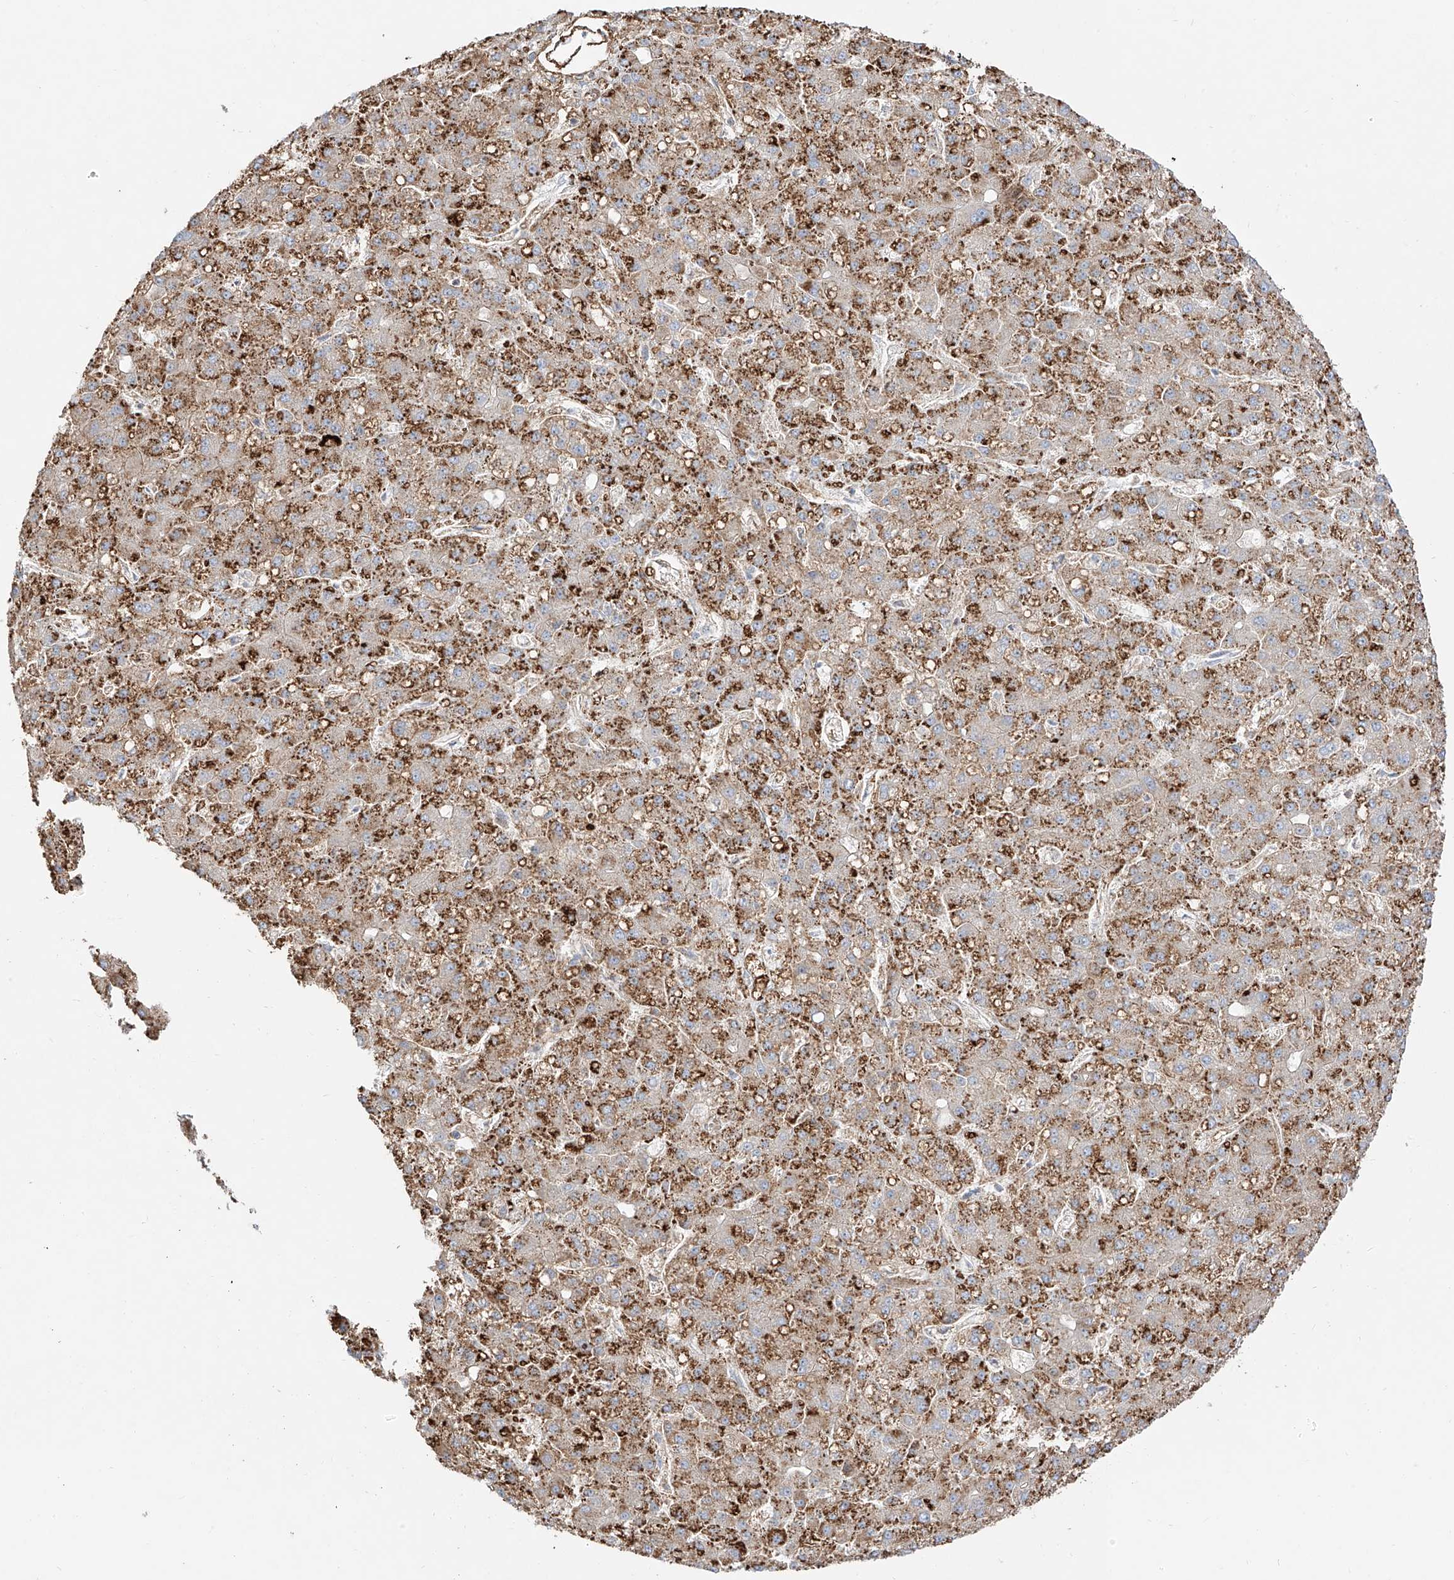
{"staining": {"intensity": "moderate", "quantity": ">75%", "location": "cytoplasmic/membranous"}, "tissue": "liver cancer", "cell_type": "Tumor cells", "image_type": "cancer", "snomed": [{"axis": "morphology", "description": "Carcinoma, Hepatocellular, NOS"}, {"axis": "topography", "description": "Liver"}], "caption": "Immunohistochemistry (DAB (3,3'-diaminobenzidine)) staining of human liver hepatocellular carcinoma reveals moderate cytoplasmic/membranous protein expression in about >75% of tumor cells. The staining is performed using DAB brown chromogen to label protein expression. The nuclei are counter-stained blue using hematoxylin.", "gene": "ZGRF1", "patient": {"sex": "male", "age": 67}}